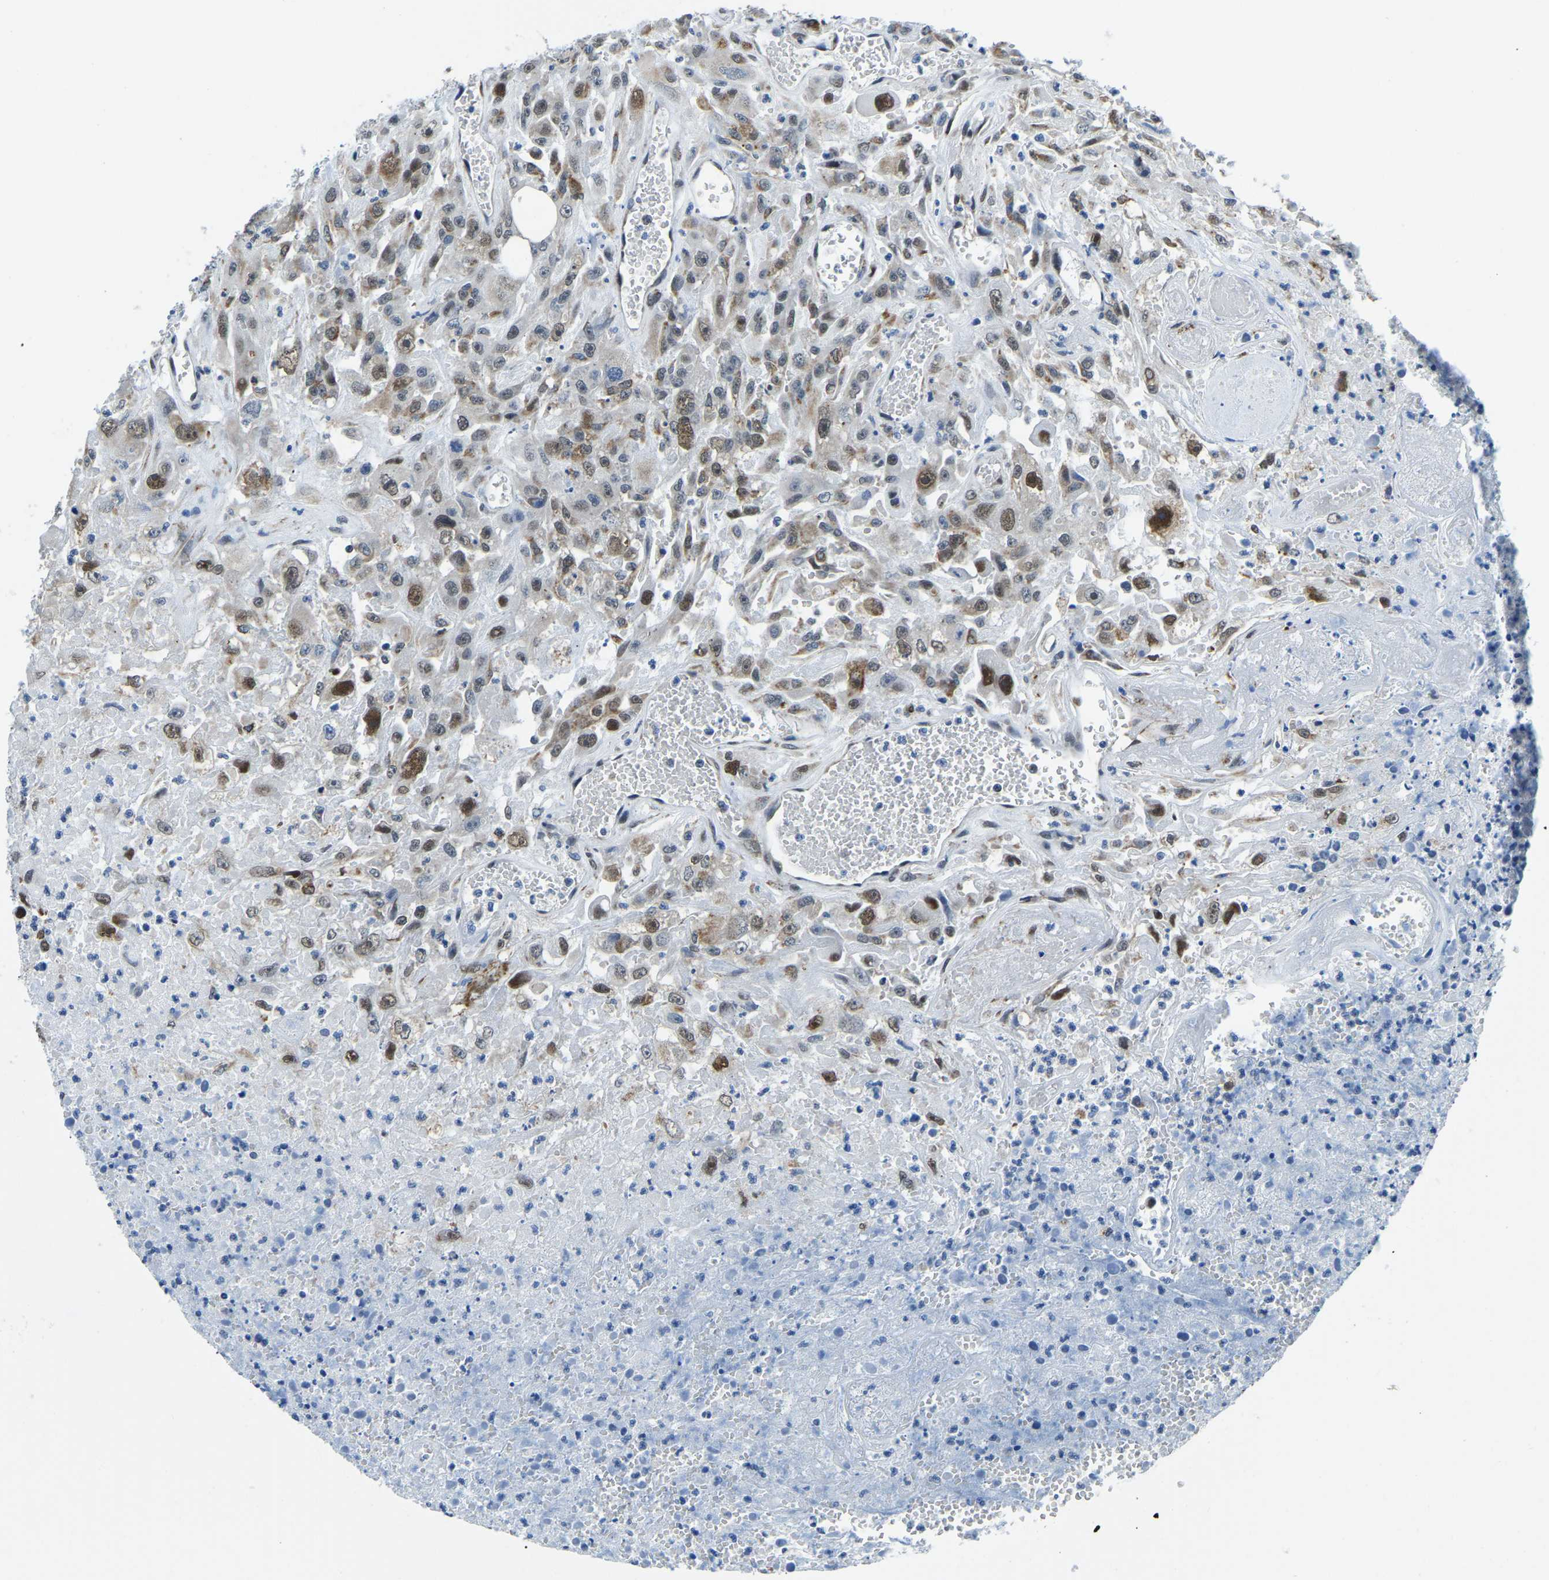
{"staining": {"intensity": "moderate", "quantity": ">75%", "location": "cytoplasmic/membranous,nuclear"}, "tissue": "urothelial cancer", "cell_type": "Tumor cells", "image_type": "cancer", "snomed": [{"axis": "morphology", "description": "Urothelial carcinoma, High grade"}, {"axis": "topography", "description": "Urinary bladder"}], "caption": "A brown stain shows moderate cytoplasmic/membranous and nuclear staining of a protein in human urothelial carcinoma (high-grade) tumor cells.", "gene": "BNIP3L", "patient": {"sex": "male", "age": 46}}